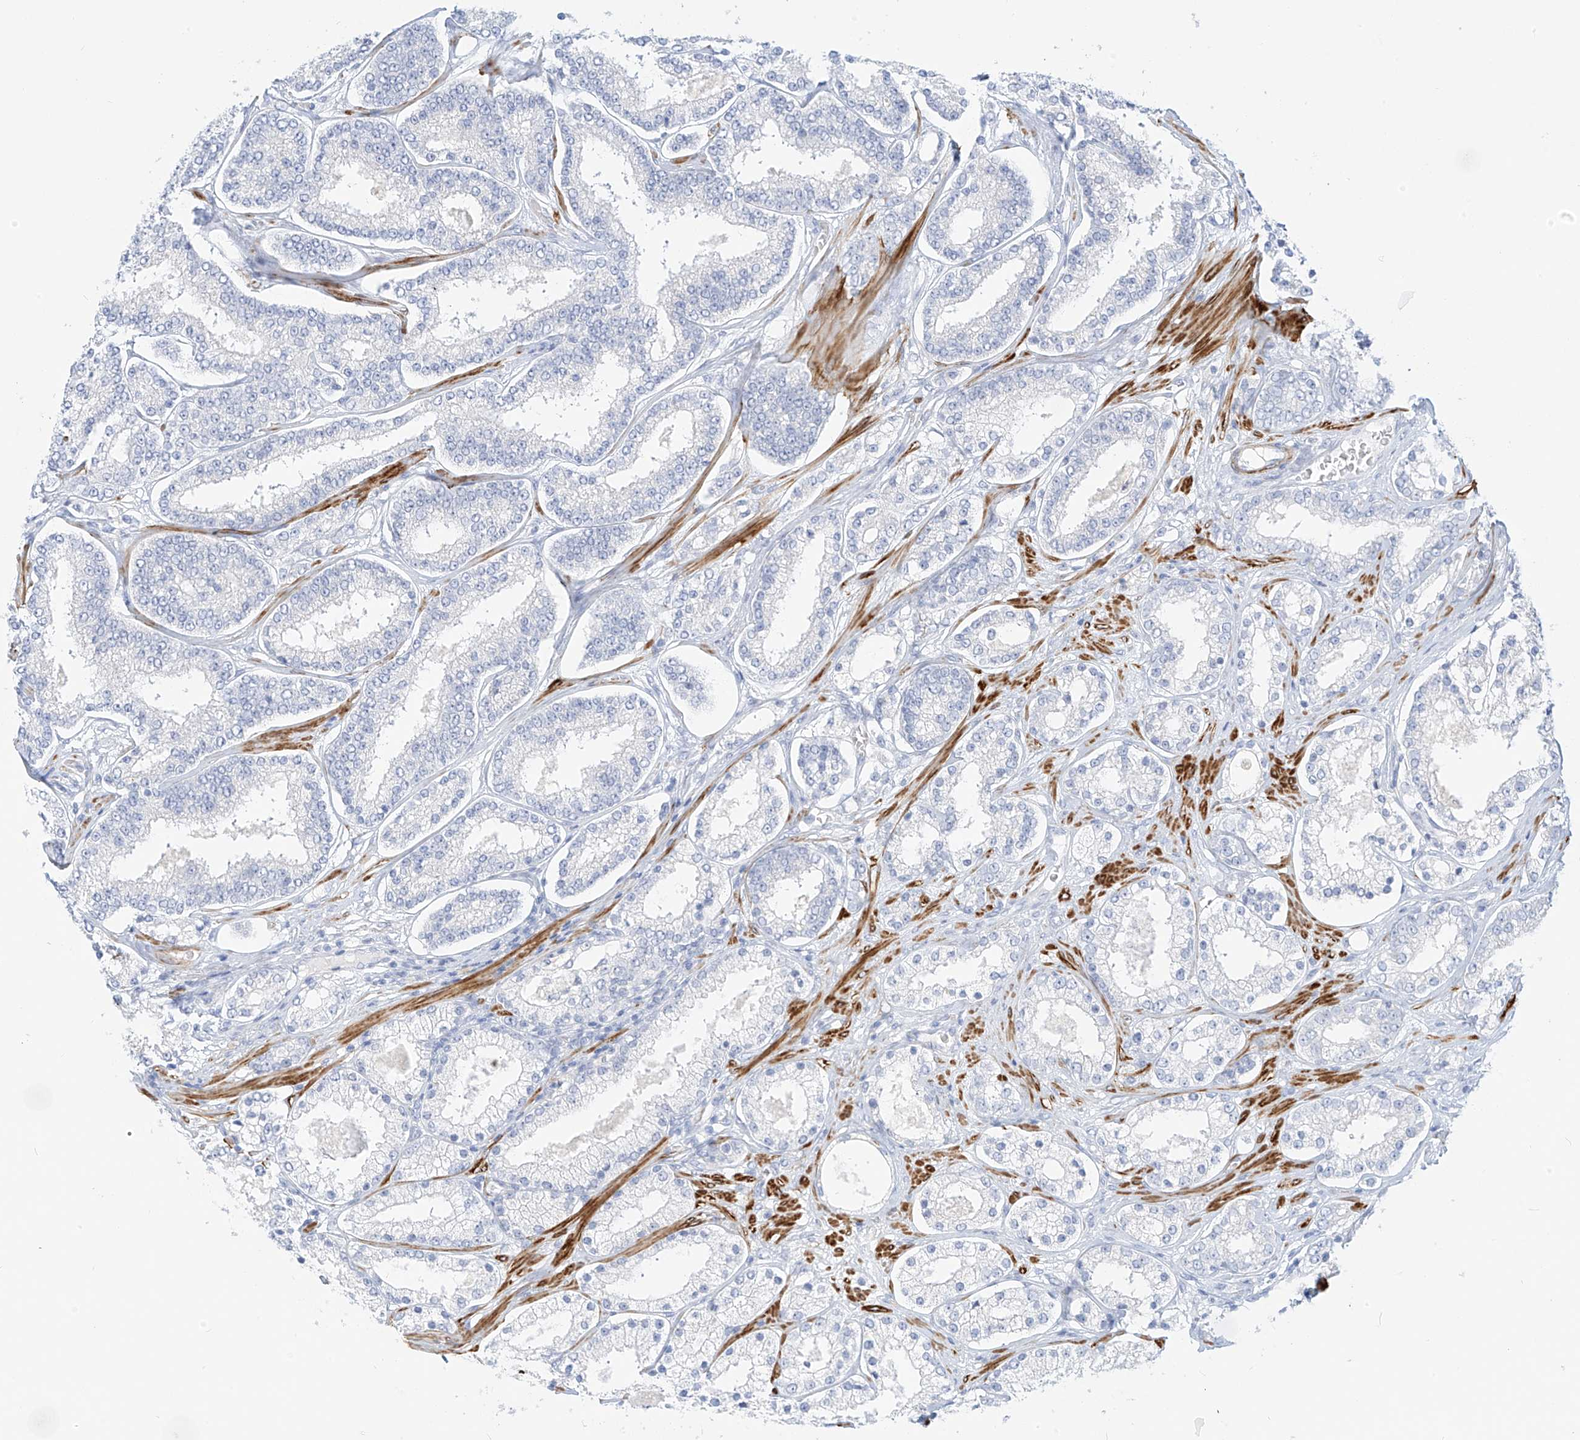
{"staining": {"intensity": "negative", "quantity": "none", "location": "none"}, "tissue": "prostate cancer", "cell_type": "Tumor cells", "image_type": "cancer", "snomed": [{"axis": "morphology", "description": "Normal tissue, NOS"}, {"axis": "morphology", "description": "Adenocarcinoma, High grade"}, {"axis": "topography", "description": "Prostate"}], "caption": "An image of adenocarcinoma (high-grade) (prostate) stained for a protein reveals no brown staining in tumor cells.", "gene": "ST3GAL5", "patient": {"sex": "male", "age": 83}}